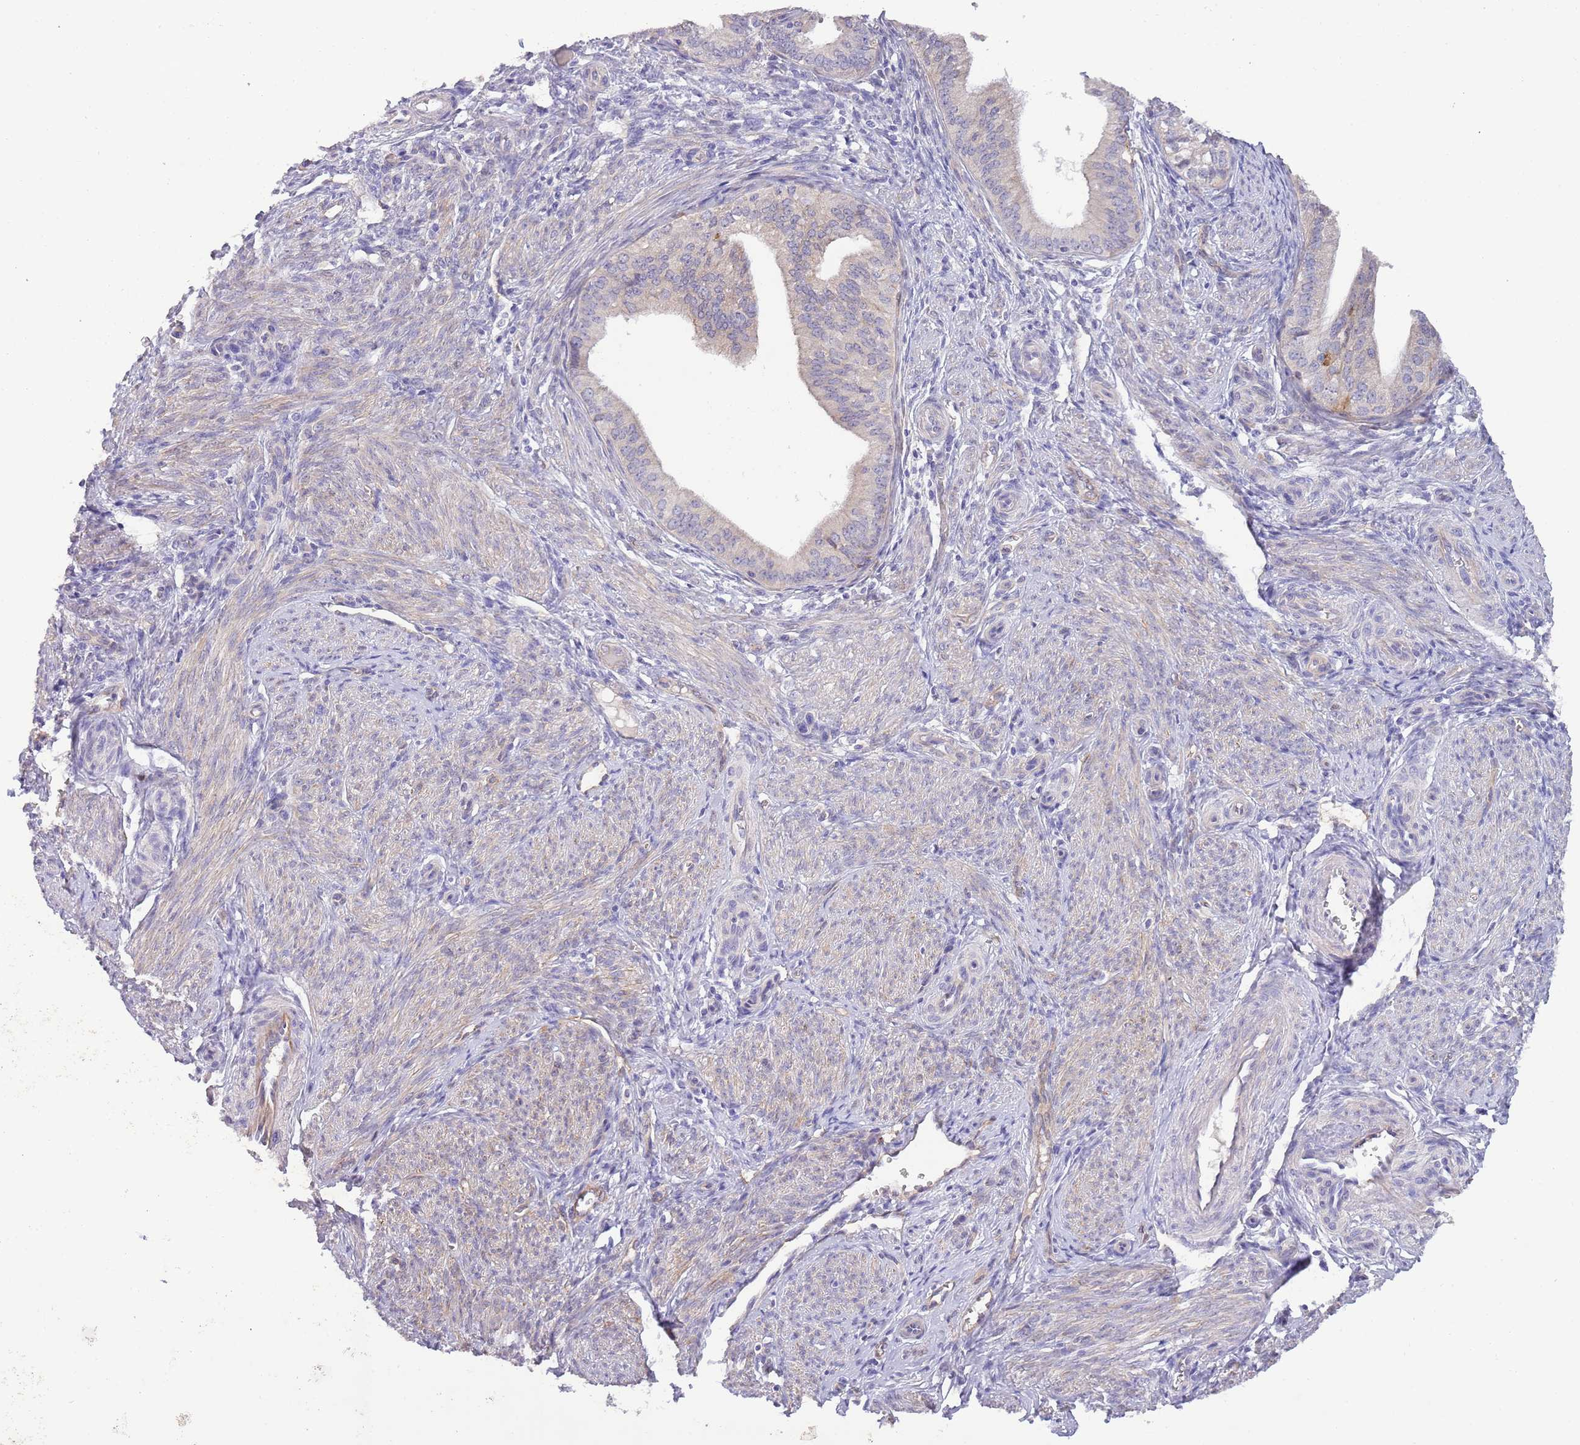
{"staining": {"intensity": "negative", "quantity": "none", "location": "none"}, "tissue": "endometrial cancer", "cell_type": "Tumor cells", "image_type": "cancer", "snomed": [{"axis": "morphology", "description": "Adenocarcinoma, NOS"}, {"axis": "topography", "description": "Endometrium"}], "caption": "Immunohistochemical staining of endometrial adenocarcinoma shows no significant positivity in tumor cells.", "gene": "ZNF658", "patient": {"sex": "female", "age": 50}}